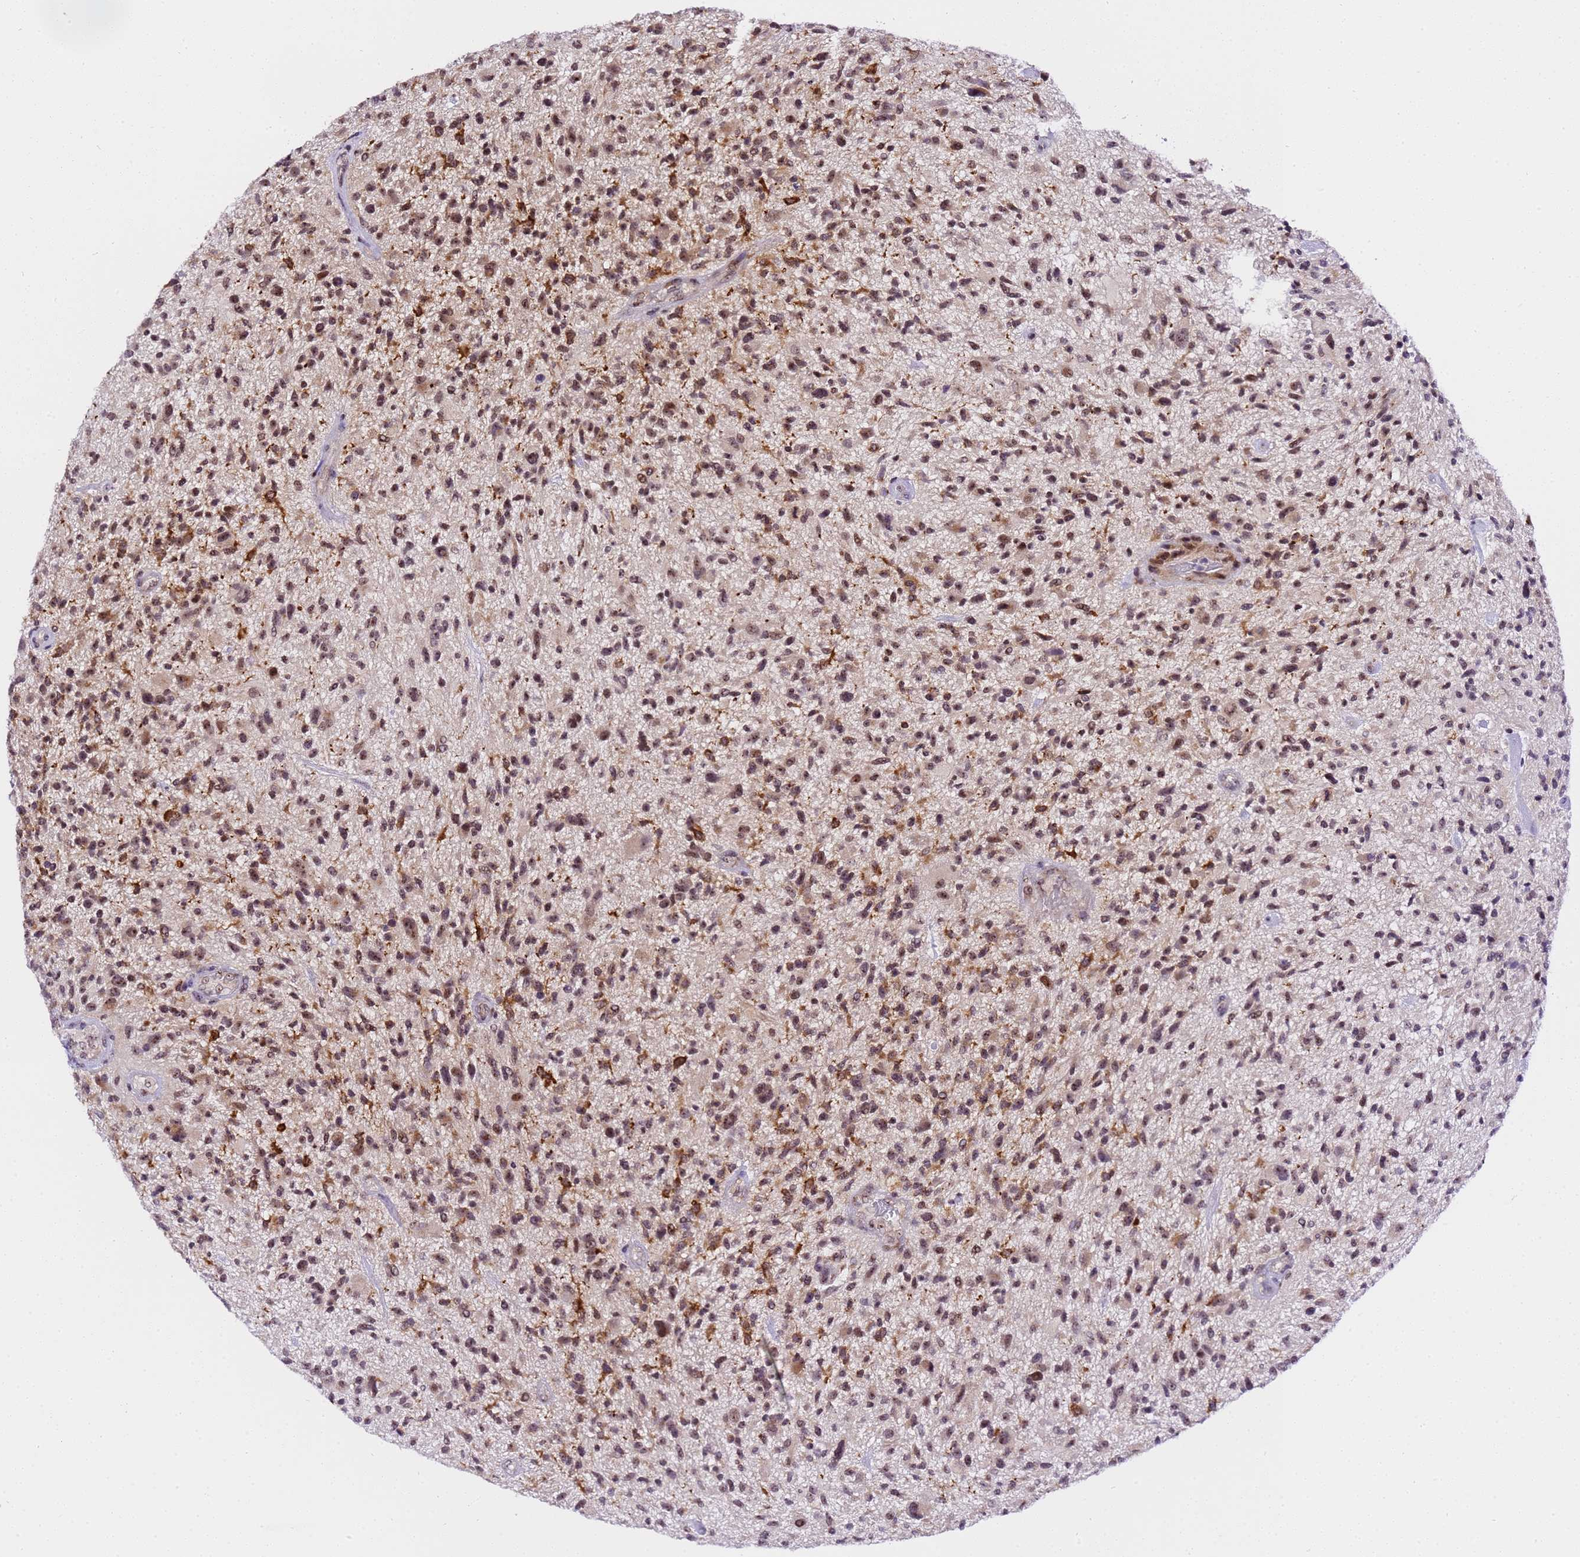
{"staining": {"intensity": "moderate", "quantity": "25%-75%", "location": "cytoplasmic/membranous,nuclear"}, "tissue": "glioma", "cell_type": "Tumor cells", "image_type": "cancer", "snomed": [{"axis": "morphology", "description": "Glioma, malignant, High grade"}, {"axis": "topography", "description": "Brain"}], "caption": "Moderate cytoplasmic/membranous and nuclear protein positivity is identified in about 25%-75% of tumor cells in glioma.", "gene": "SLX4IP", "patient": {"sex": "male", "age": 47}}